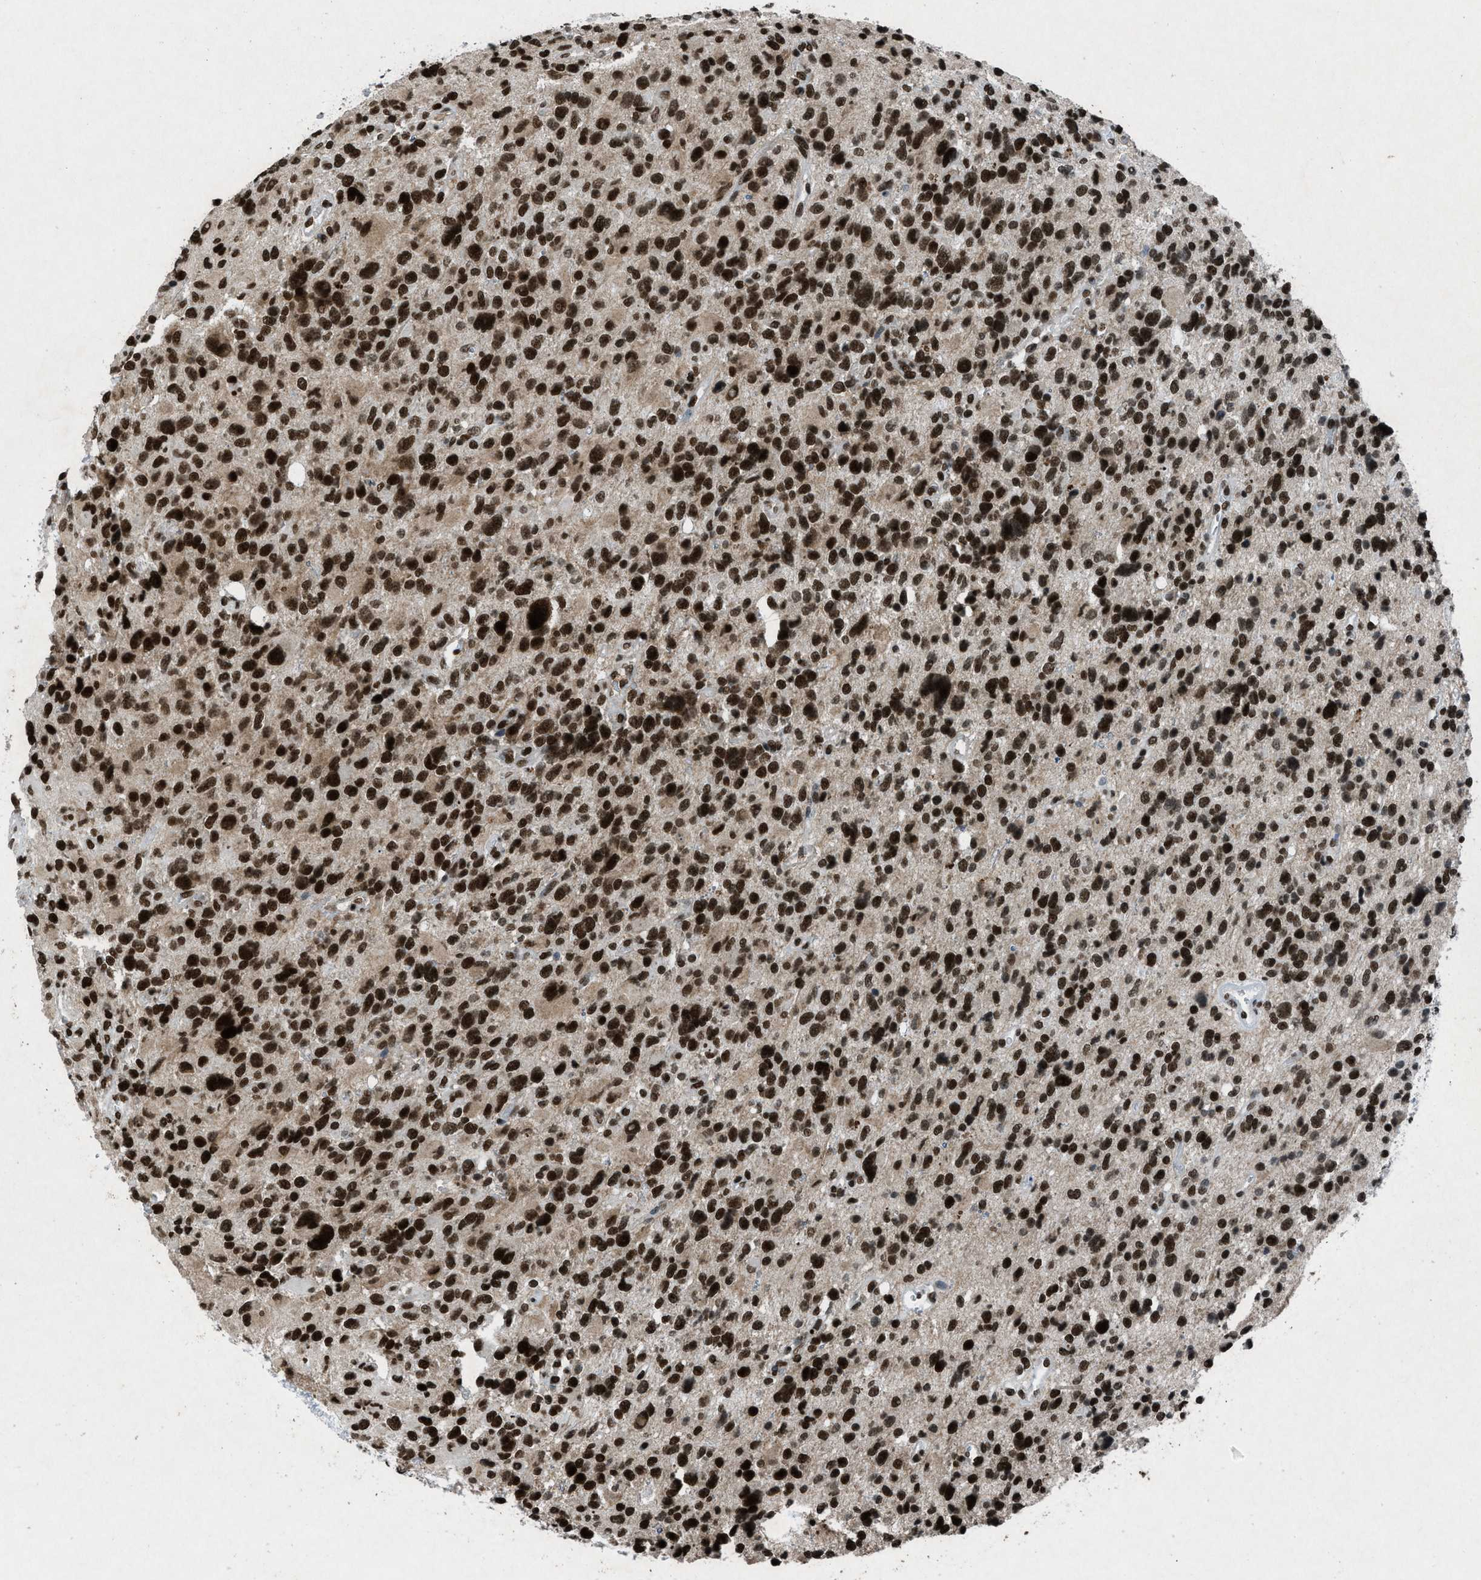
{"staining": {"intensity": "strong", "quantity": ">75%", "location": "nuclear"}, "tissue": "glioma", "cell_type": "Tumor cells", "image_type": "cancer", "snomed": [{"axis": "morphology", "description": "Glioma, malignant, High grade"}, {"axis": "topography", "description": "Brain"}], "caption": "Immunohistochemistry (IHC) histopathology image of neoplastic tissue: human high-grade glioma (malignant) stained using IHC reveals high levels of strong protein expression localized specifically in the nuclear of tumor cells, appearing as a nuclear brown color.", "gene": "NXF1", "patient": {"sex": "male", "age": 48}}